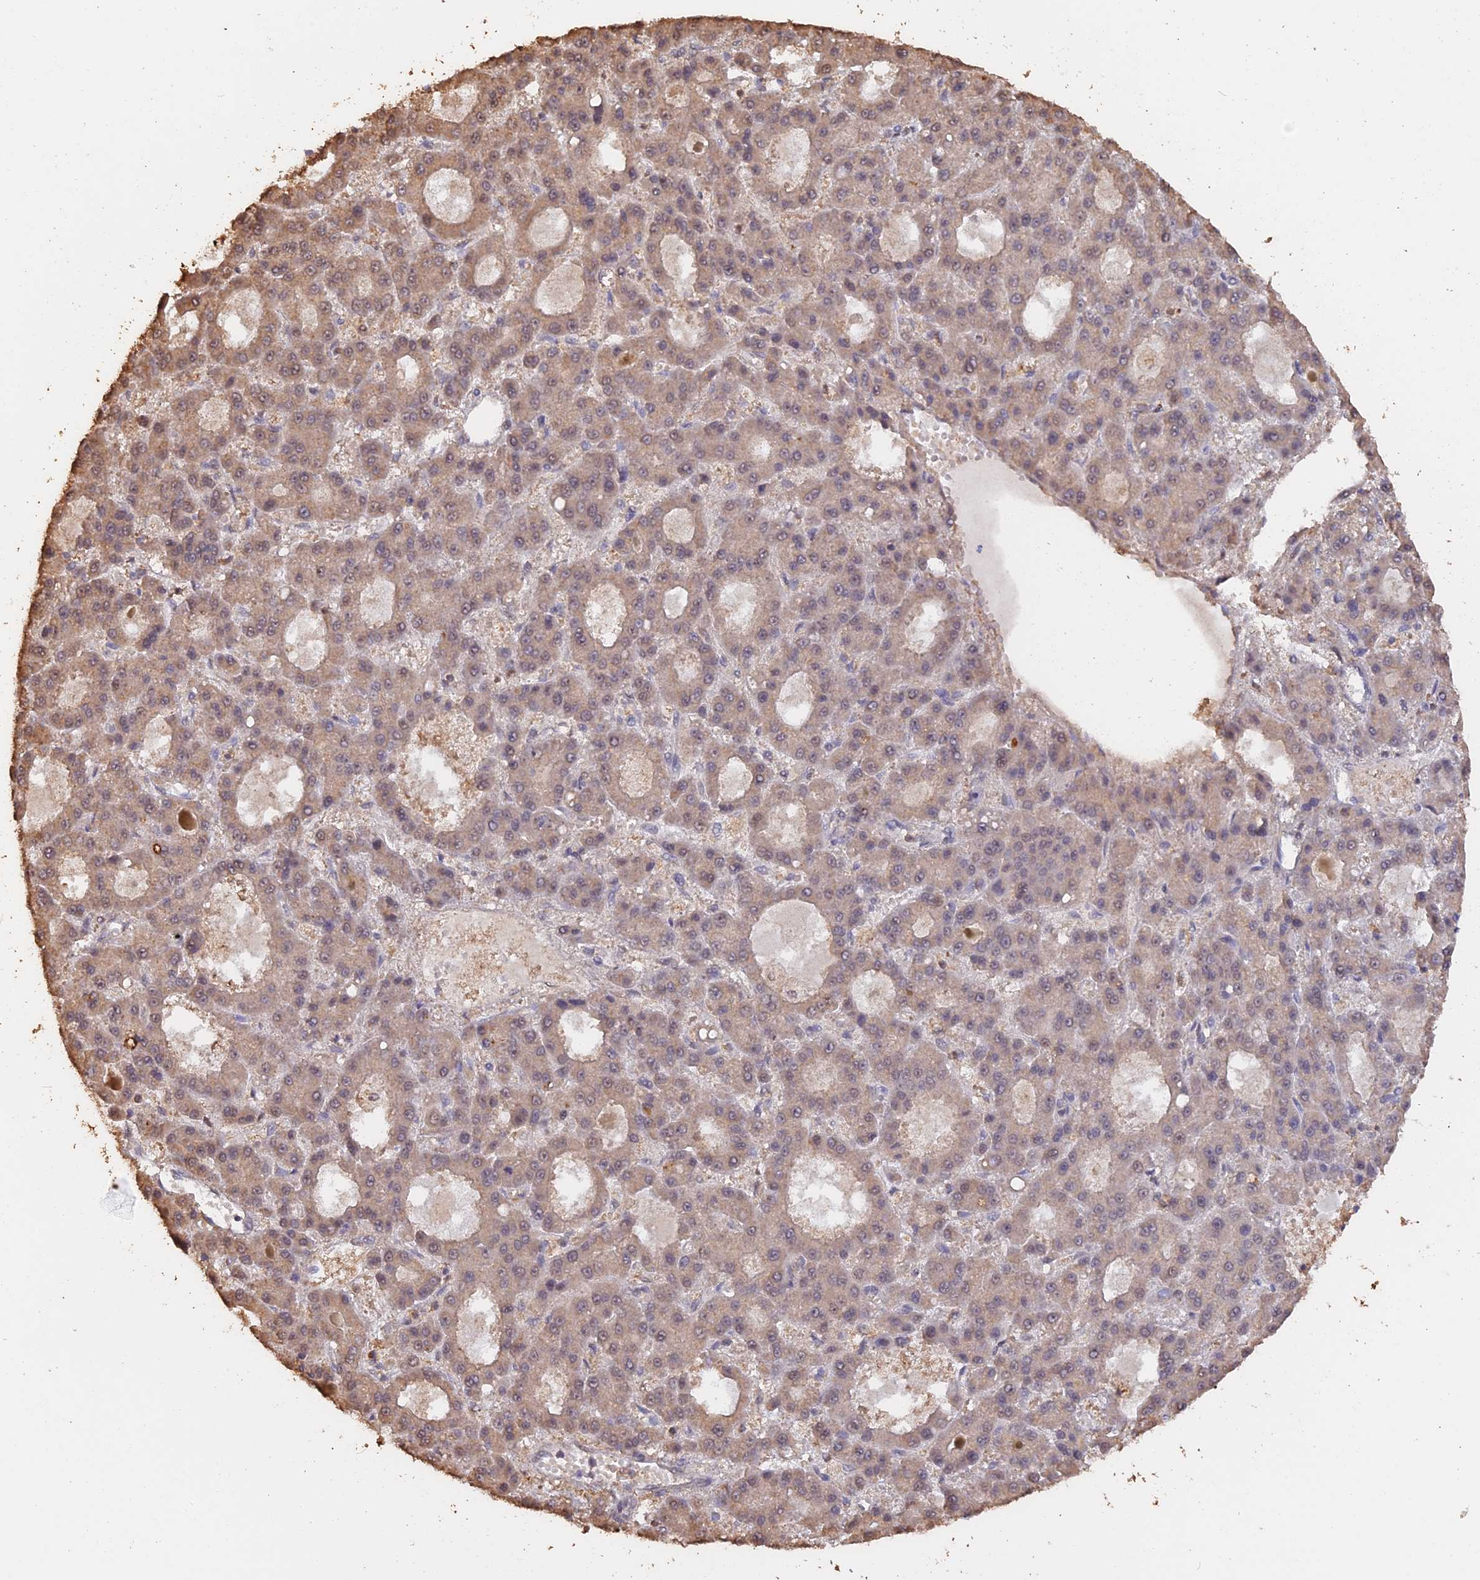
{"staining": {"intensity": "weak", "quantity": ">75%", "location": "cytoplasmic/membranous,nuclear"}, "tissue": "liver cancer", "cell_type": "Tumor cells", "image_type": "cancer", "snomed": [{"axis": "morphology", "description": "Carcinoma, Hepatocellular, NOS"}, {"axis": "topography", "description": "Liver"}], "caption": "Human liver cancer stained with a brown dye shows weak cytoplasmic/membranous and nuclear positive positivity in approximately >75% of tumor cells.", "gene": "PSMC6", "patient": {"sex": "male", "age": 70}}